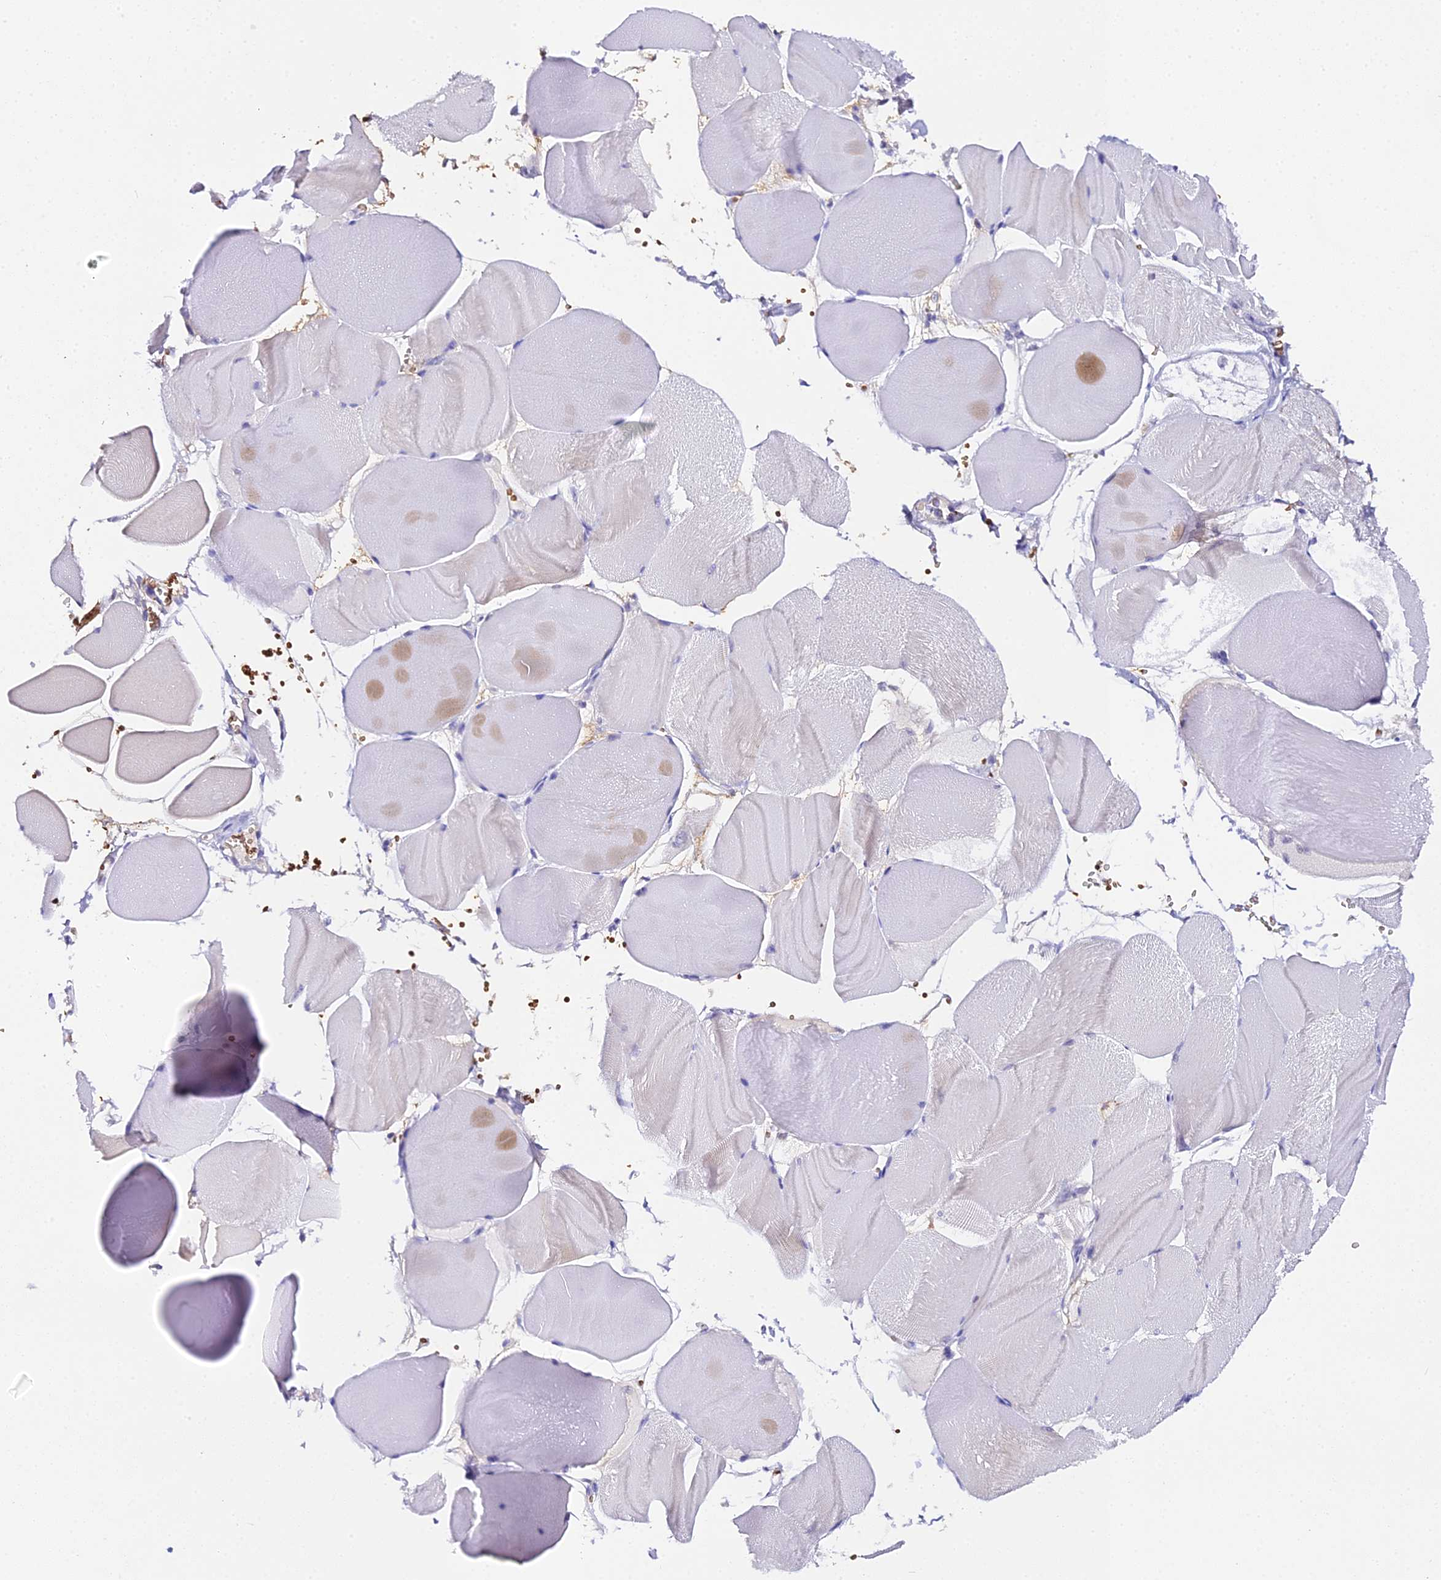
{"staining": {"intensity": "weak", "quantity": "<25%", "location": "cytoplasmic/membranous"}, "tissue": "skeletal muscle", "cell_type": "Myocytes", "image_type": "normal", "snomed": [{"axis": "morphology", "description": "Normal tissue, NOS"}, {"axis": "morphology", "description": "Basal cell carcinoma"}, {"axis": "topography", "description": "Skeletal muscle"}], "caption": "The image reveals no staining of myocytes in unremarkable skeletal muscle.", "gene": "CFAP45", "patient": {"sex": "female", "age": 64}}